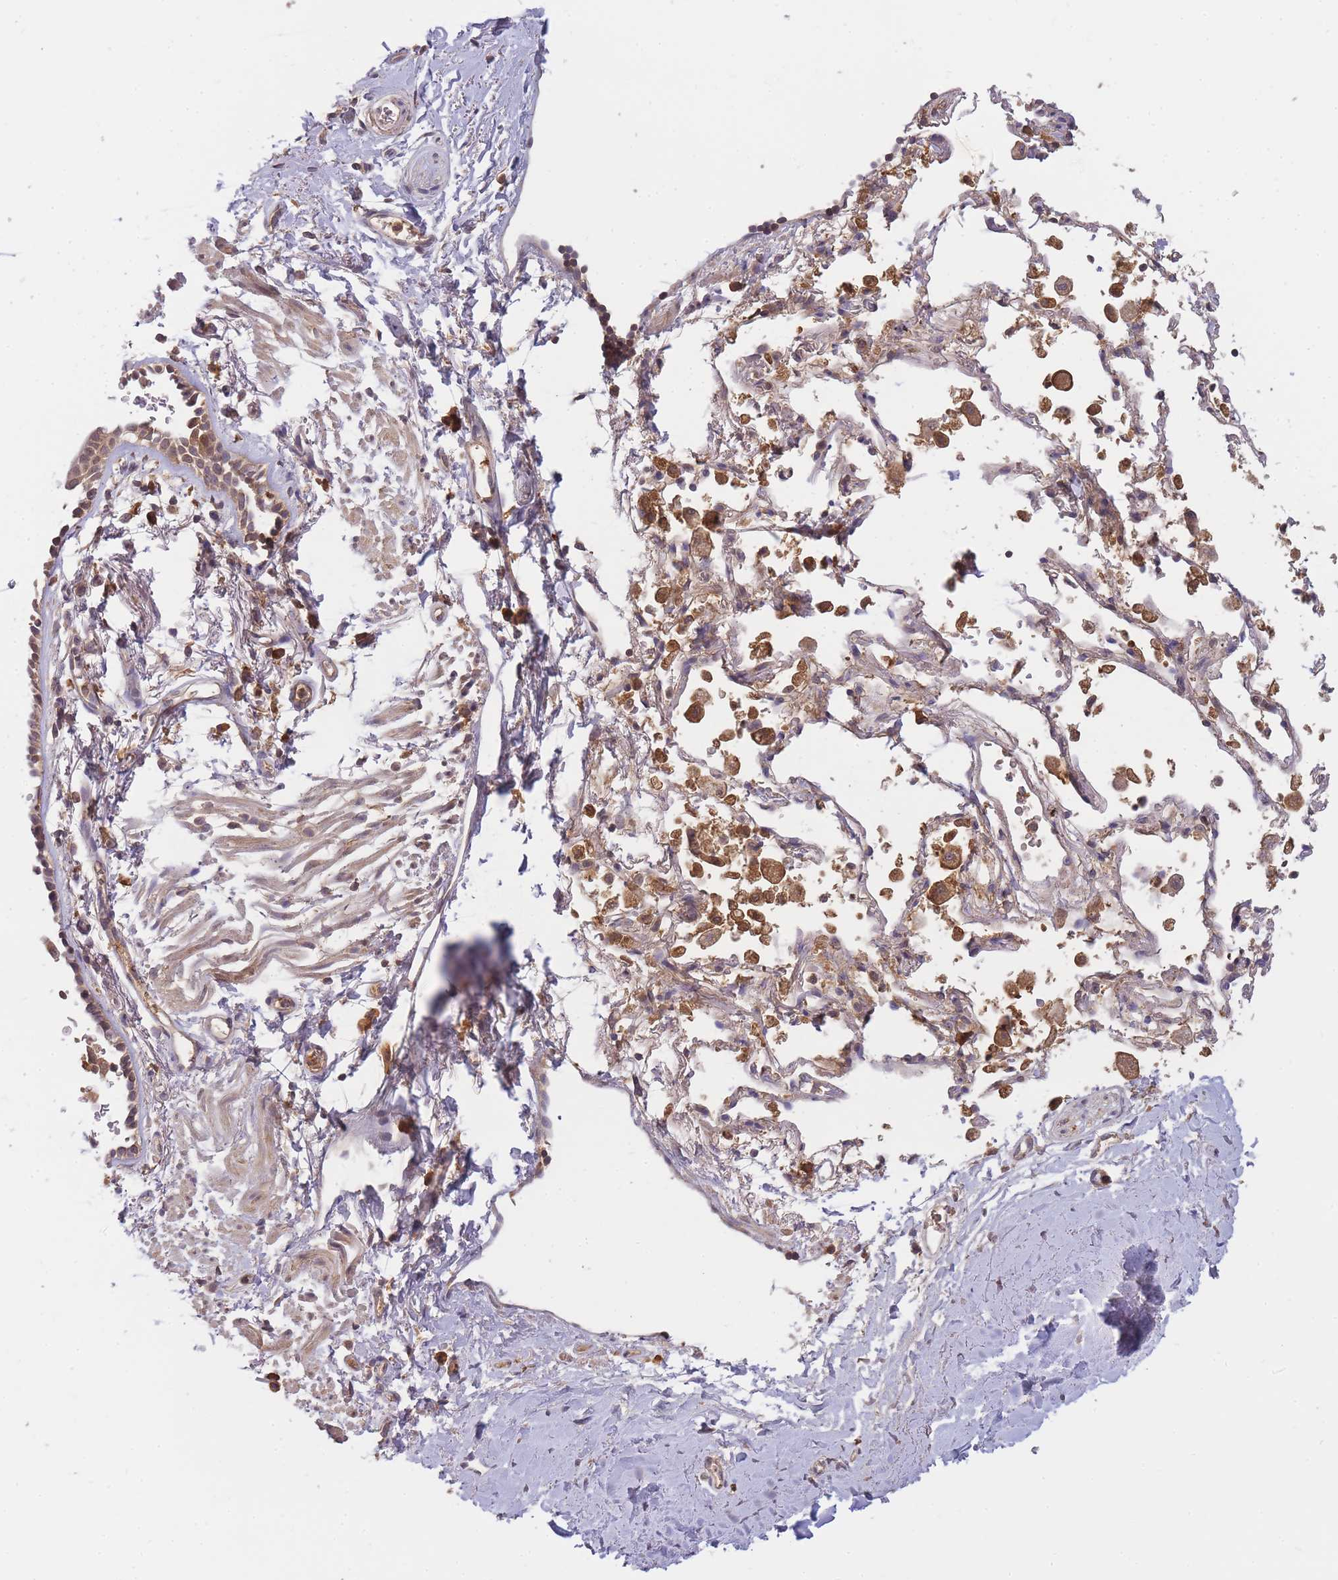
{"staining": {"intensity": "negative", "quantity": "none", "location": "none"}, "tissue": "soft tissue", "cell_type": "Fibroblasts", "image_type": "normal", "snomed": [{"axis": "morphology", "description": "Normal tissue, NOS"}, {"axis": "topography", "description": "Cartilage tissue"}], "caption": "Immunohistochemical staining of normal soft tissue displays no significant positivity in fibroblasts. Brightfield microscopy of immunohistochemistry stained with DAB (brown) and hematoxylin (blue), captured at high magnification.", "gene": "PIP4P1", "patient": {"sex": "male", "age": 73}}